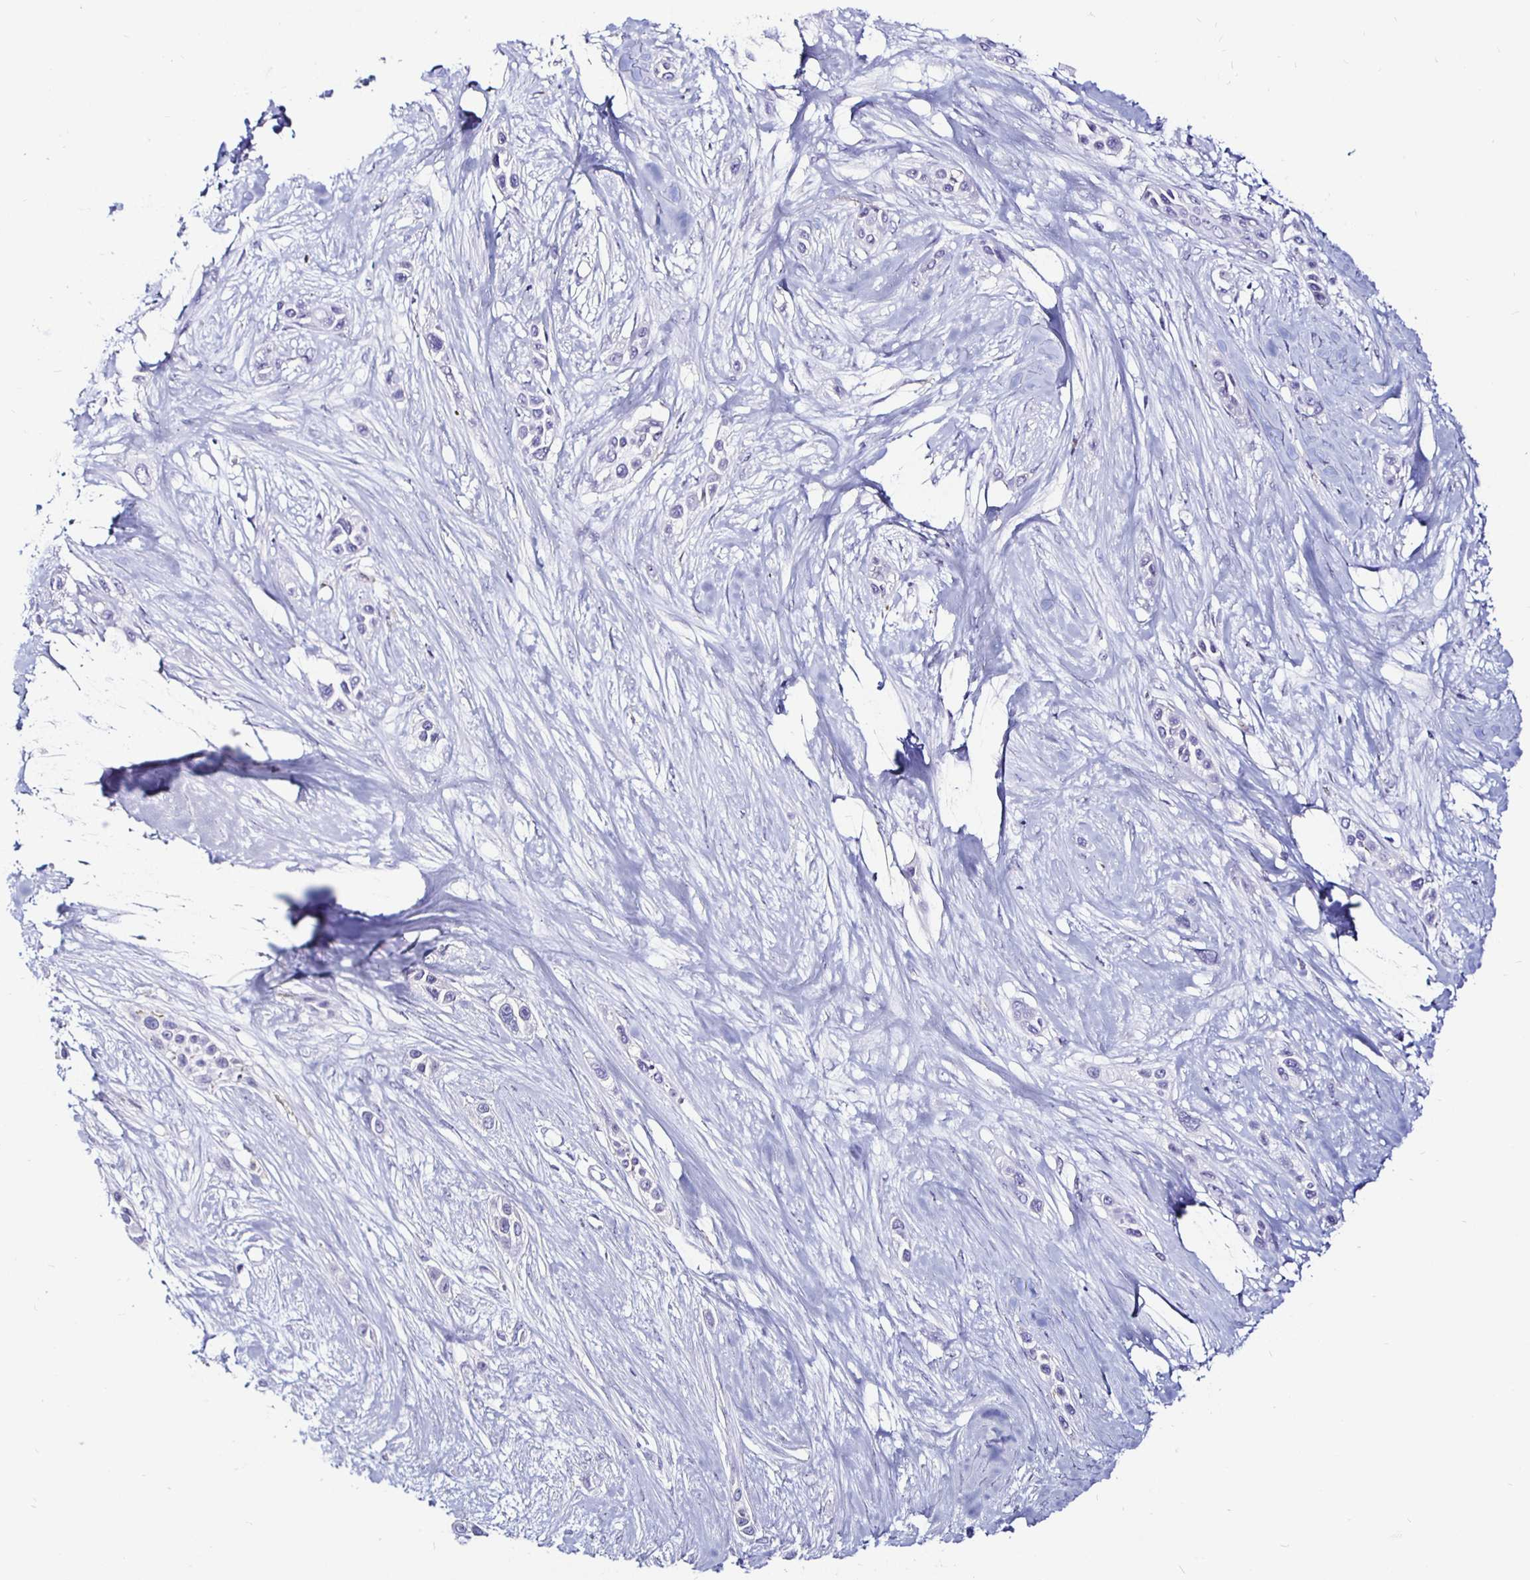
{"staining": {"intensity": "negative", "quantity": "none", "location": "none"}, "tissue": "skin cancer", "cell_type": "Tumor cells", "image_type": "cancer", "snomed": [{"axis": "morphology", "description": "Squamous cell carcinoma, NOS"}, {"axis": "topography", "description": "Skin"}], "caption": "This is an immunohistochemistry photomicrograph of human skin cancer (squamous cell carcinoma). There is no expression in tumor cells.", "gene": "SIRPA", "patient": {"sex": "female", "age": 69}}